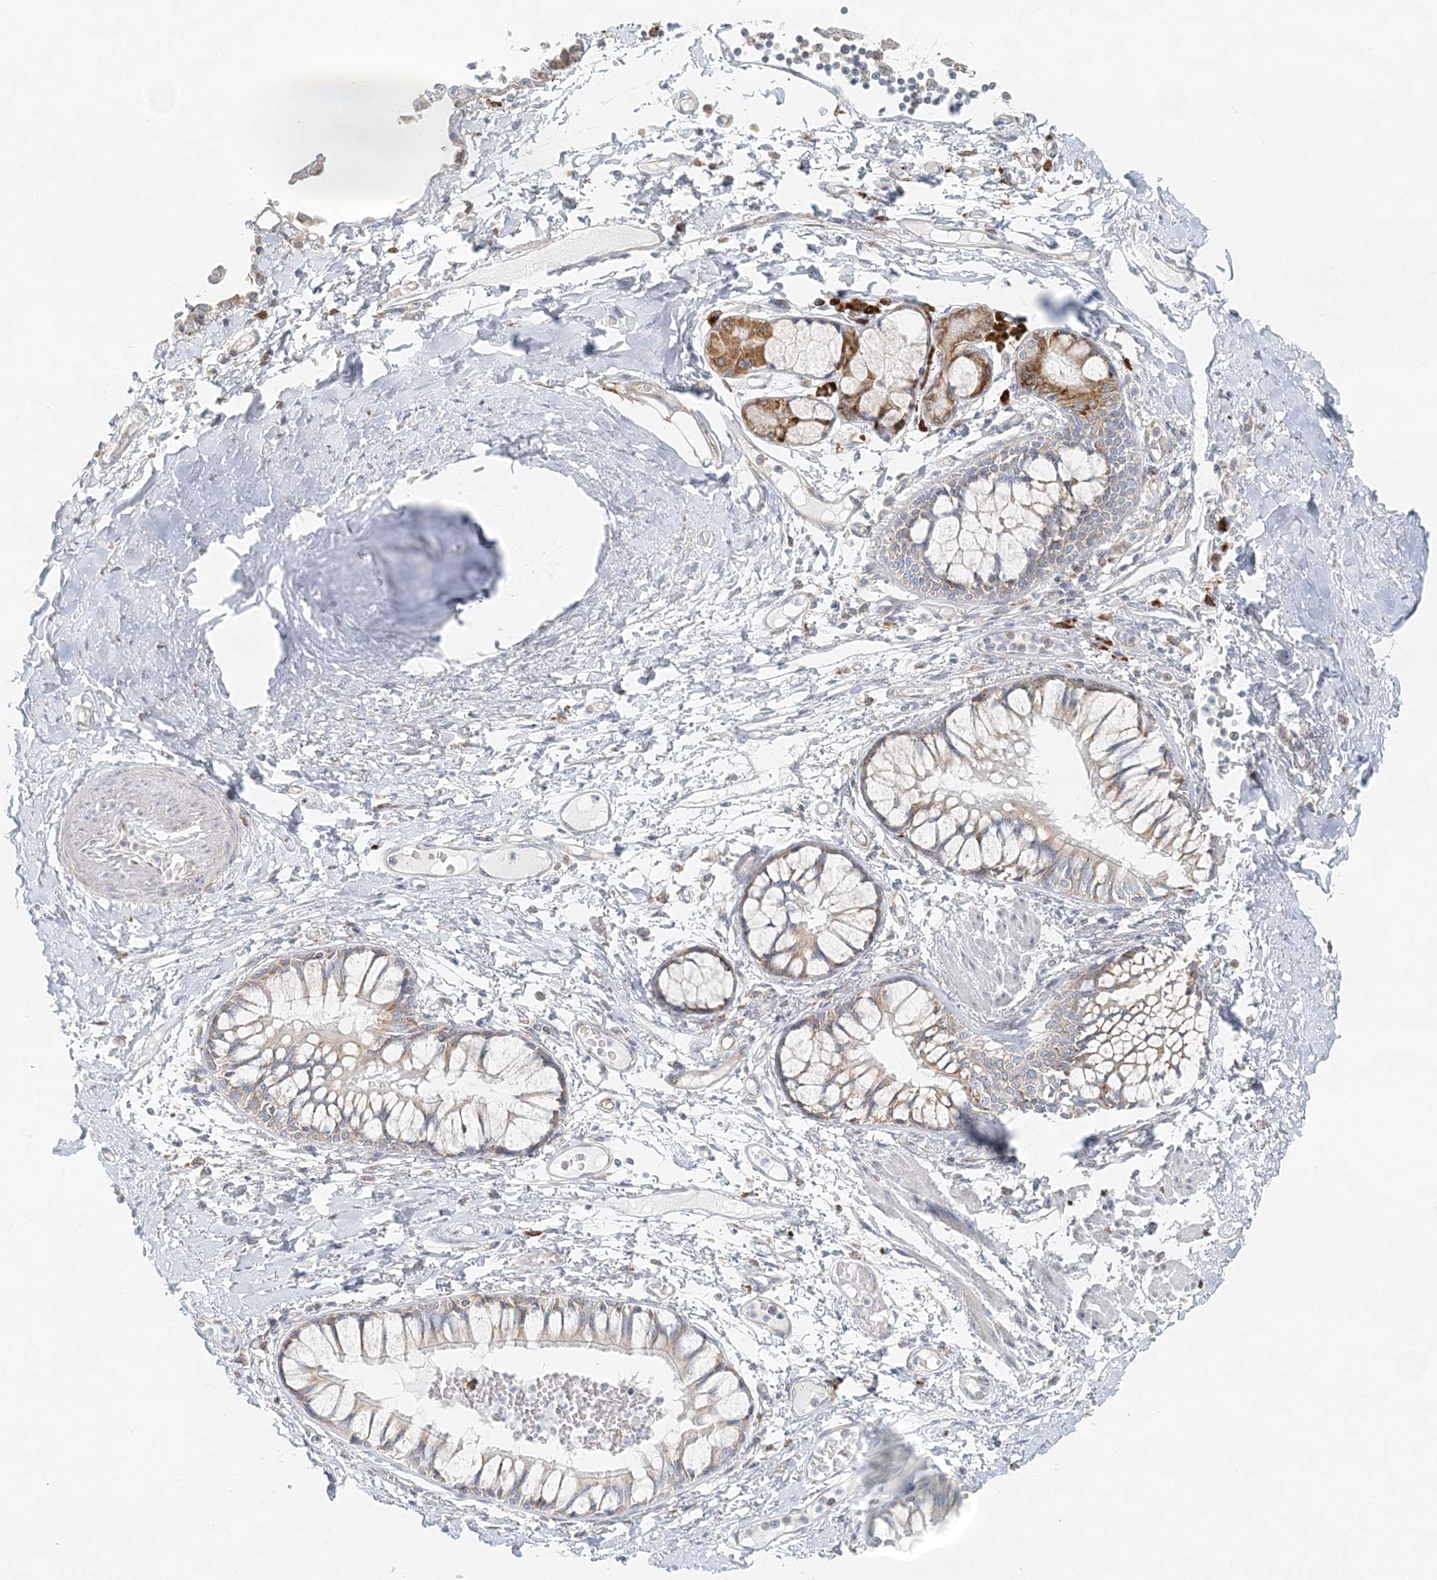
{"staining": {"intensity": "negative", "quantity": "none", "location": "none"}, "tissue": "adipose tissue", "cell_type": "Adipocytes", "image_type": "normal", "snomed": [{"axis": "morphology", "description": "Normal tissue, NOS"}, {"axis": "topography", "description": "Cartilage tissue"}, {"axis": "topography", "description": "Bronchus"}, {"axis": "topography", "description": "Lung"}, {"axis": "topography", "description": "Peripheral nerve tissue"}], "caption": "High magnification brightfield microscopy of normal adipose tissue stained with DAB (3,3'-diaminobenzidine) (brown) and counterstained with hematoxylin (blue): adipocytes show no significant staining.", "gene": "STK11IP", "patient": {"sex": "female", "age": 49}}